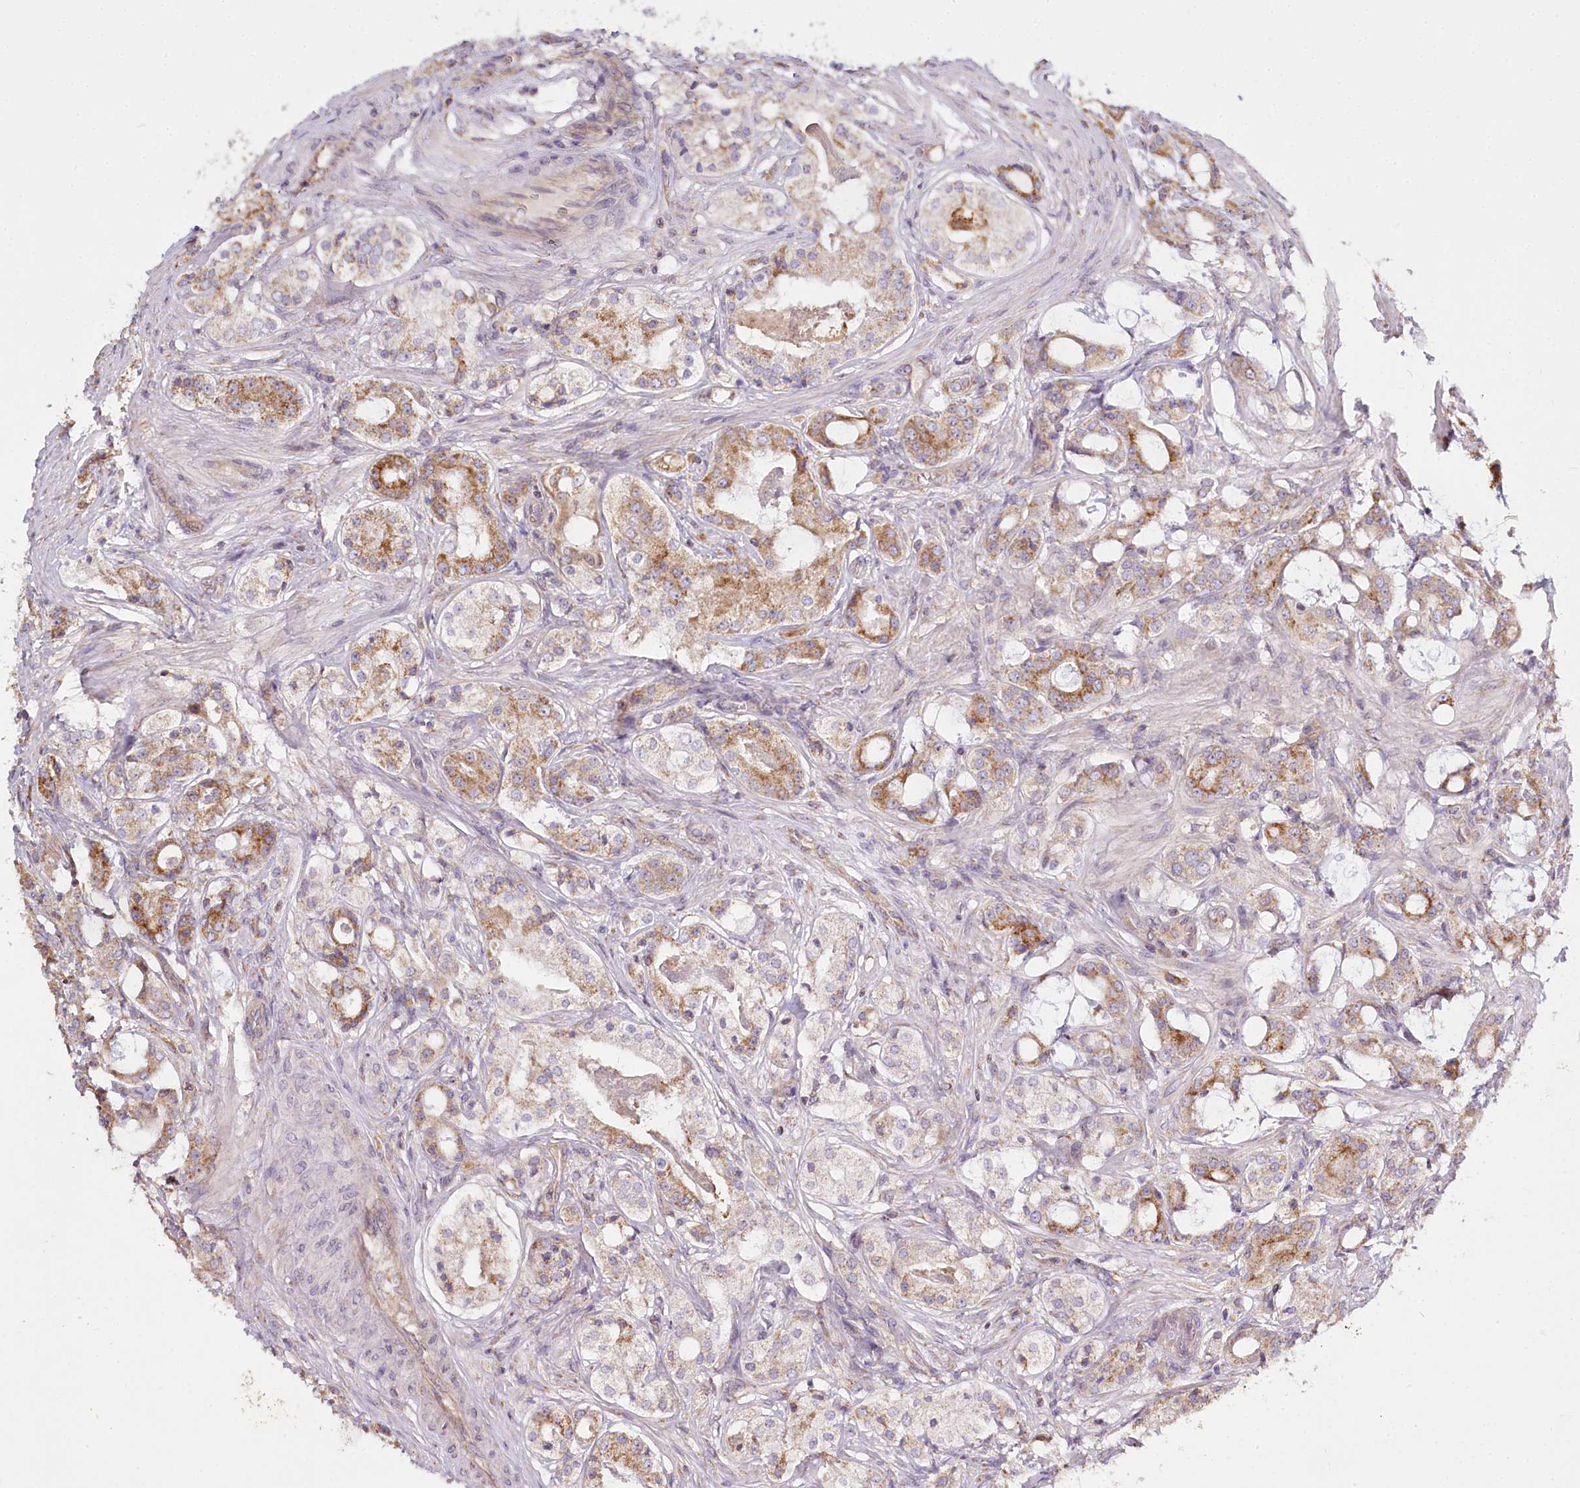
{"staining": {"intensity": "moderate", "quantity": ">75%", "location": "cytoplasmic/membranous"}, "tissue": "prostate cancer", "cell_type": "Tumor cells", "image_type": "cancer", "snomed": [{"axis": "morphology", "description": "Adenocarcinoma, High grade"}, {"axis": "topography", "description": "Prostate"}], "caption": "Approximately >75% of tumor cells in human prostate high-grade adenocarcinoma show moderate cytoplasmic/membranous protein staining as visualized by brown immunohistochemical staining.", "gene": "ACOX2", "patient": {"sex": "male", "age": 63}}